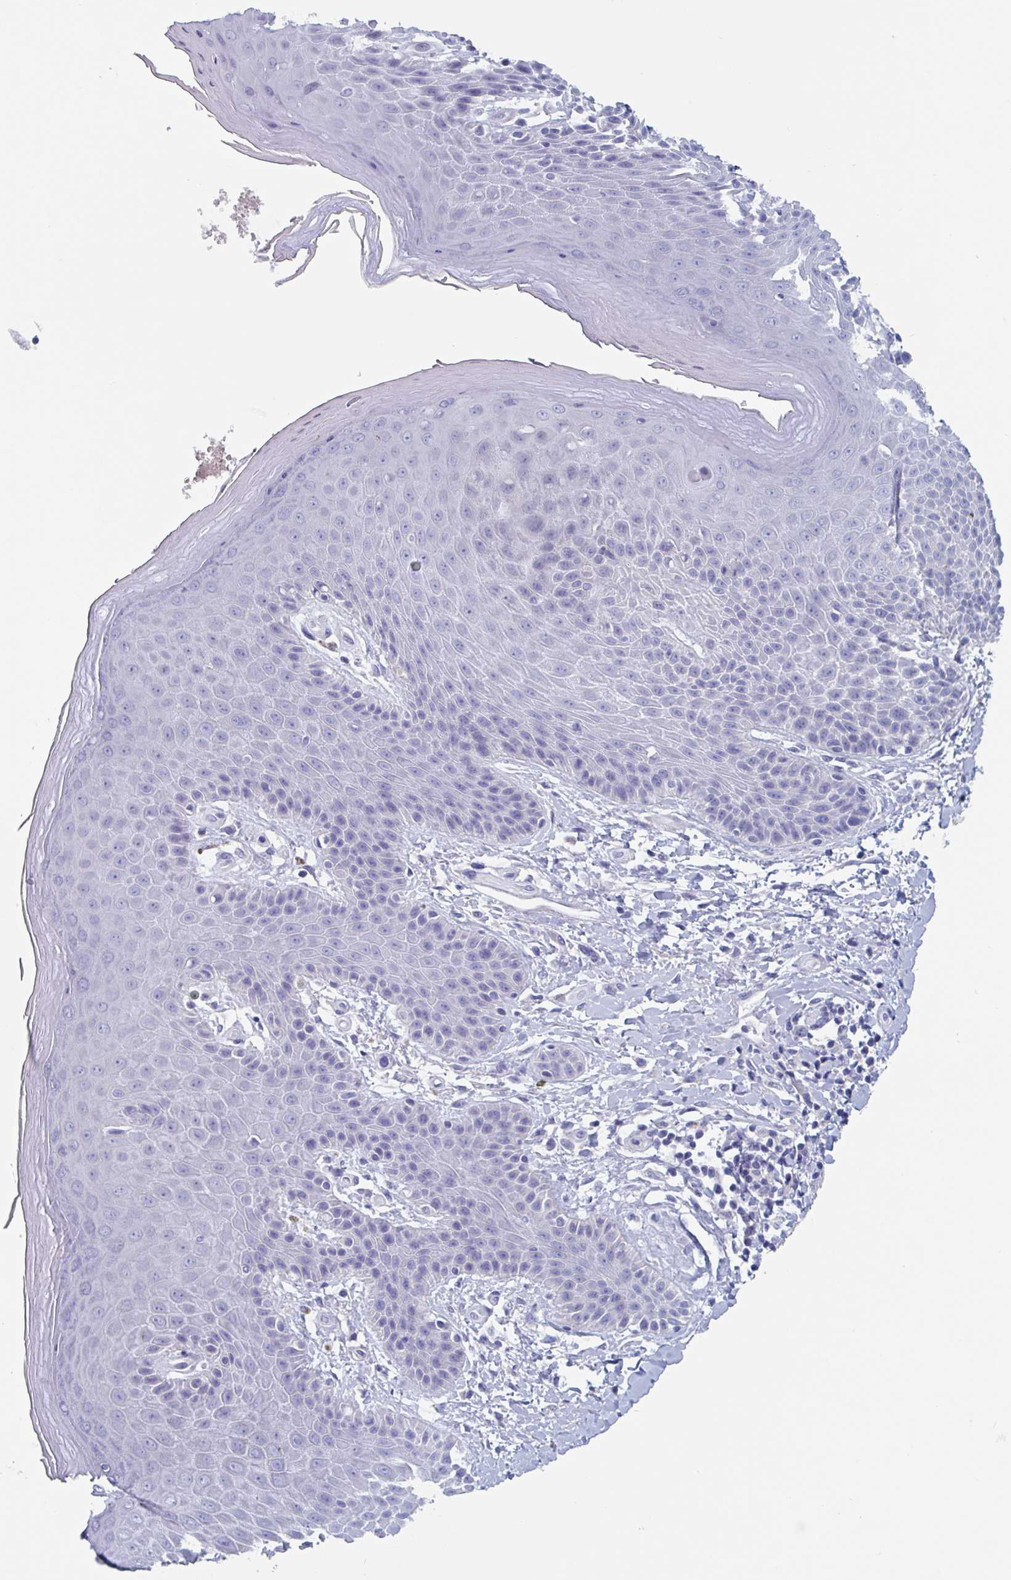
{"staining": {"intensity": "negative", "quantity": "none", "location": "none"}, "tissue": "skin", "cell_type": "Epidermal cells", "image_type": "normal", "snomed": [{"axis": "morphology", "description": "Normal tissue, NOS"}, {"axis": "topography", "description": "Peripheral nerve tissue"}], "caption": "The histopathology image reveals no staining of epidermal cells in unremarkable skin. Nuclei are stained in blue.", "gene": "DPEP3", "patient": {"sex": "male", "age": 51}}